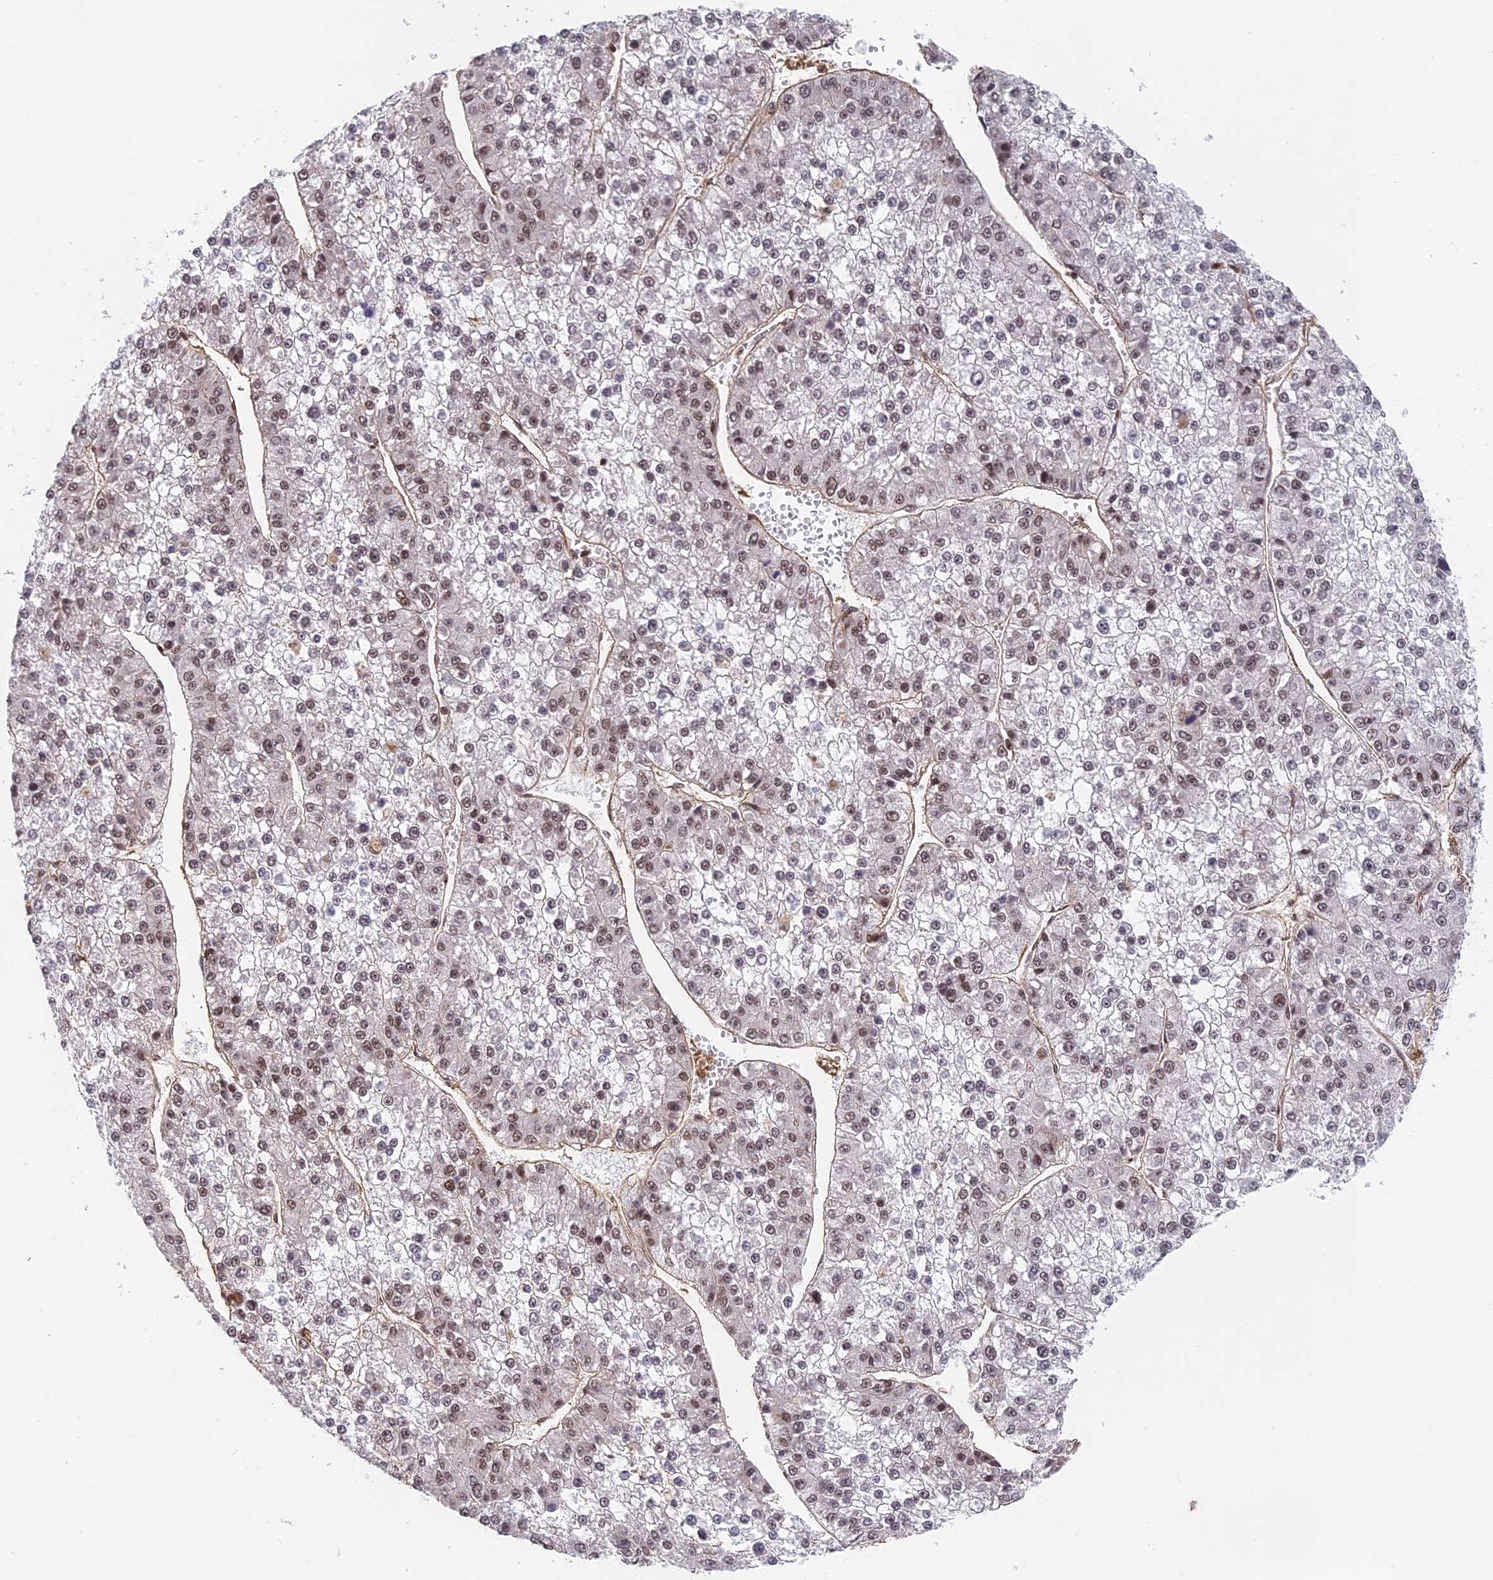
{"staining": {"intensity": "weak", "quantity": "25%-75%", "location": "nuclear"}, "tissue": "liver cancer", "cell_type": "Tumor cells", "image_type": "cancer", "snomed": [{"axis": "morphology", "description": "Carcinoma, Hepatocellular, NOS"}, {"axis": "topography", "description": "Liver"}], "caption": "This histopathology image reveals liver hepatocellular carcinoma stained with IHC to label a protein in brown. The nuclear of tumor cells show weak positivity for the protein. Nuclei are counter-stained blue.", "gene": "OSBPL1A", "patient": {"sex": "female", "age": 73}}